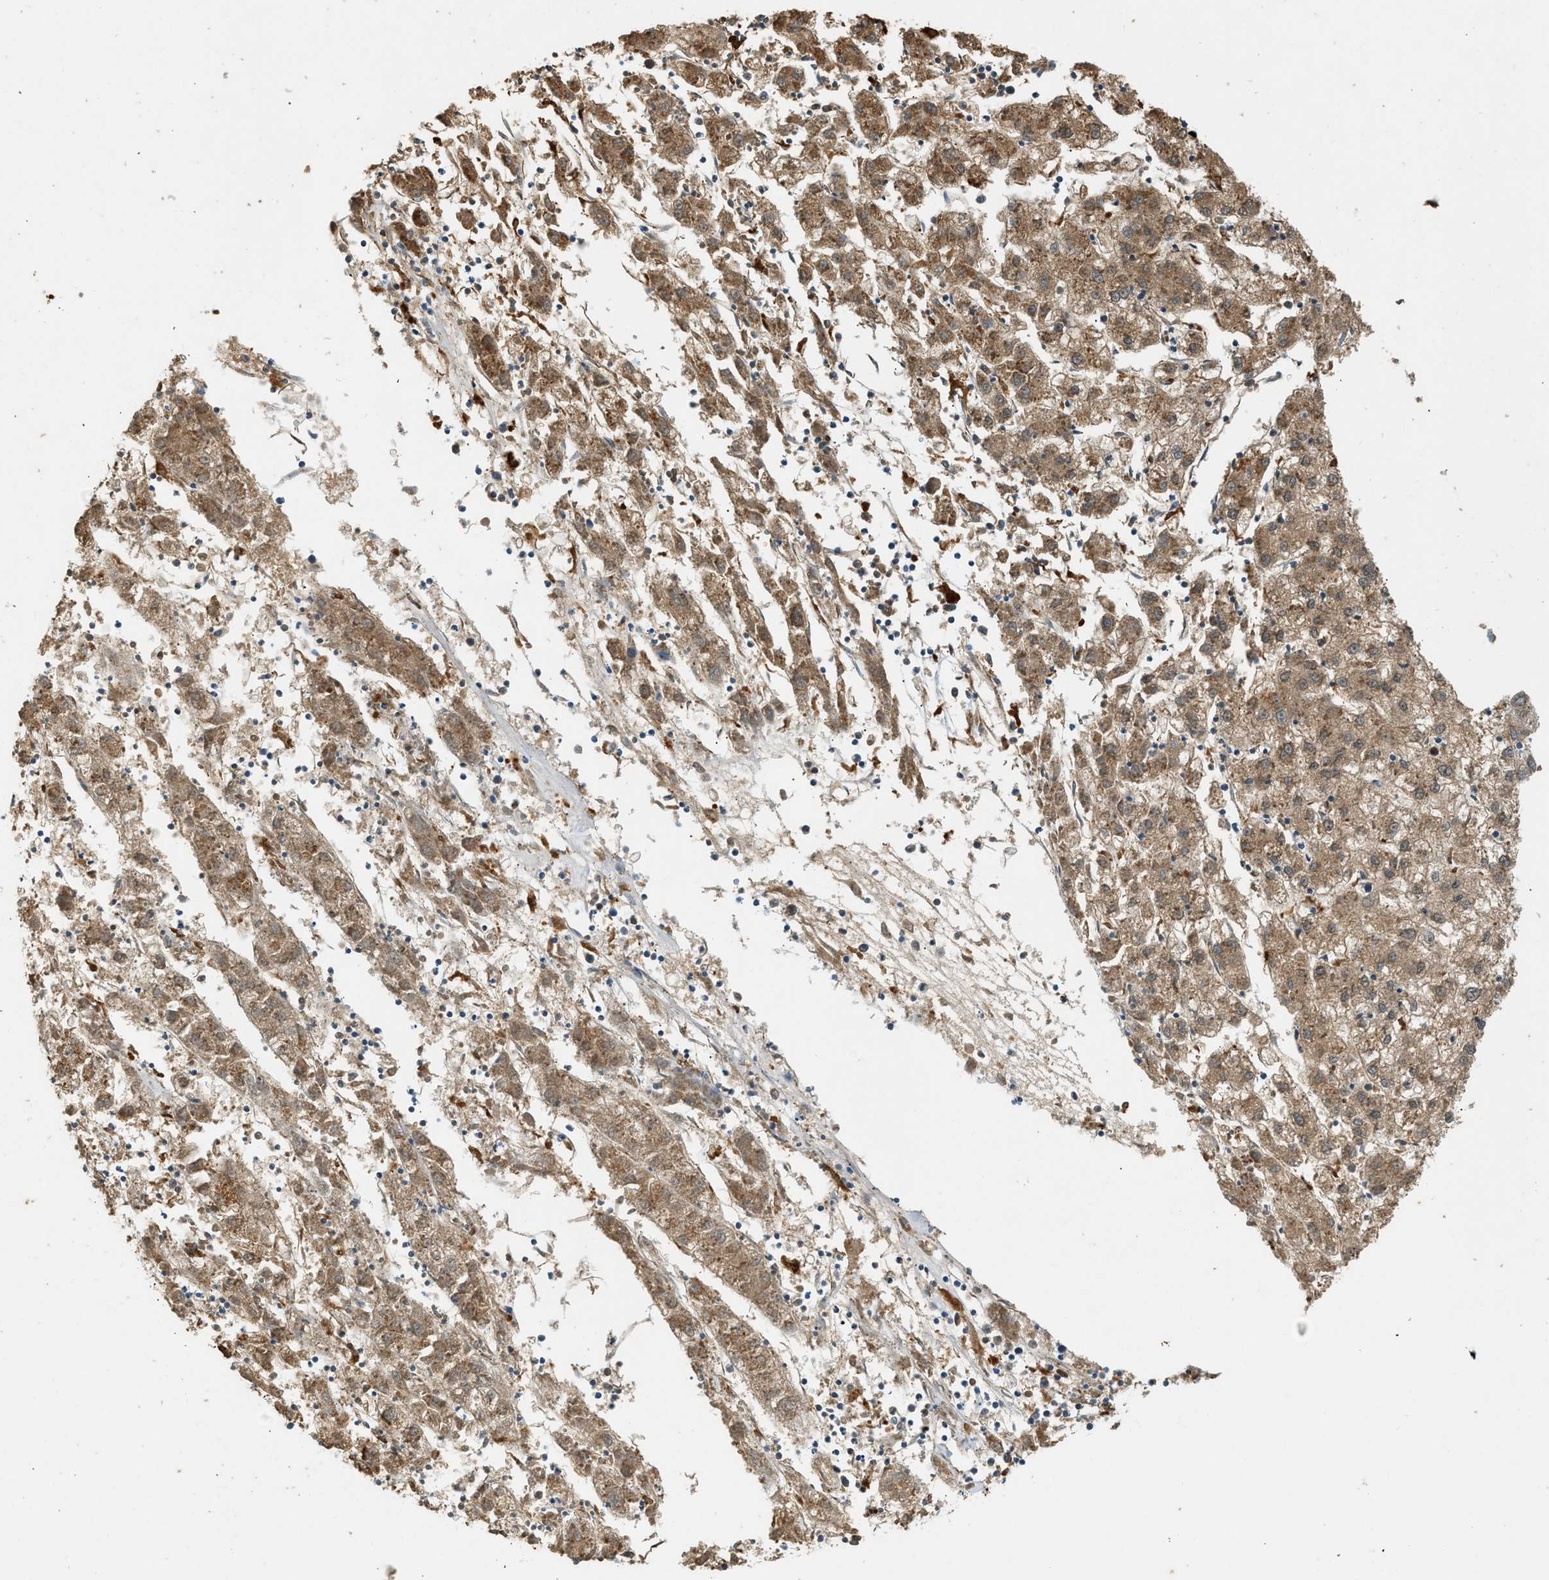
{"staining": {"intensity": "moderate", "quantity": ">75%", "location": "cytoplasmic/membranous"}, "tissue": "liver cancer", "cell_type": "Tumor cells", "image_type": "cancer", "snomed": [{"axis": "morphology", "description": "Carcinoma, Hepatocellular, NOS"}, {"axis": "topography", "description": "Liver"}], "caption": "Liver cancer was stained to show a protein in brown. There is medium levels of moderate cytoplasmic/membranous positivity in about >75% of tumor cells. (IHC, brightfield microscopy, high magnification).", "gene": "CTSB", "patient": {"sex": "male", "age": 72}}